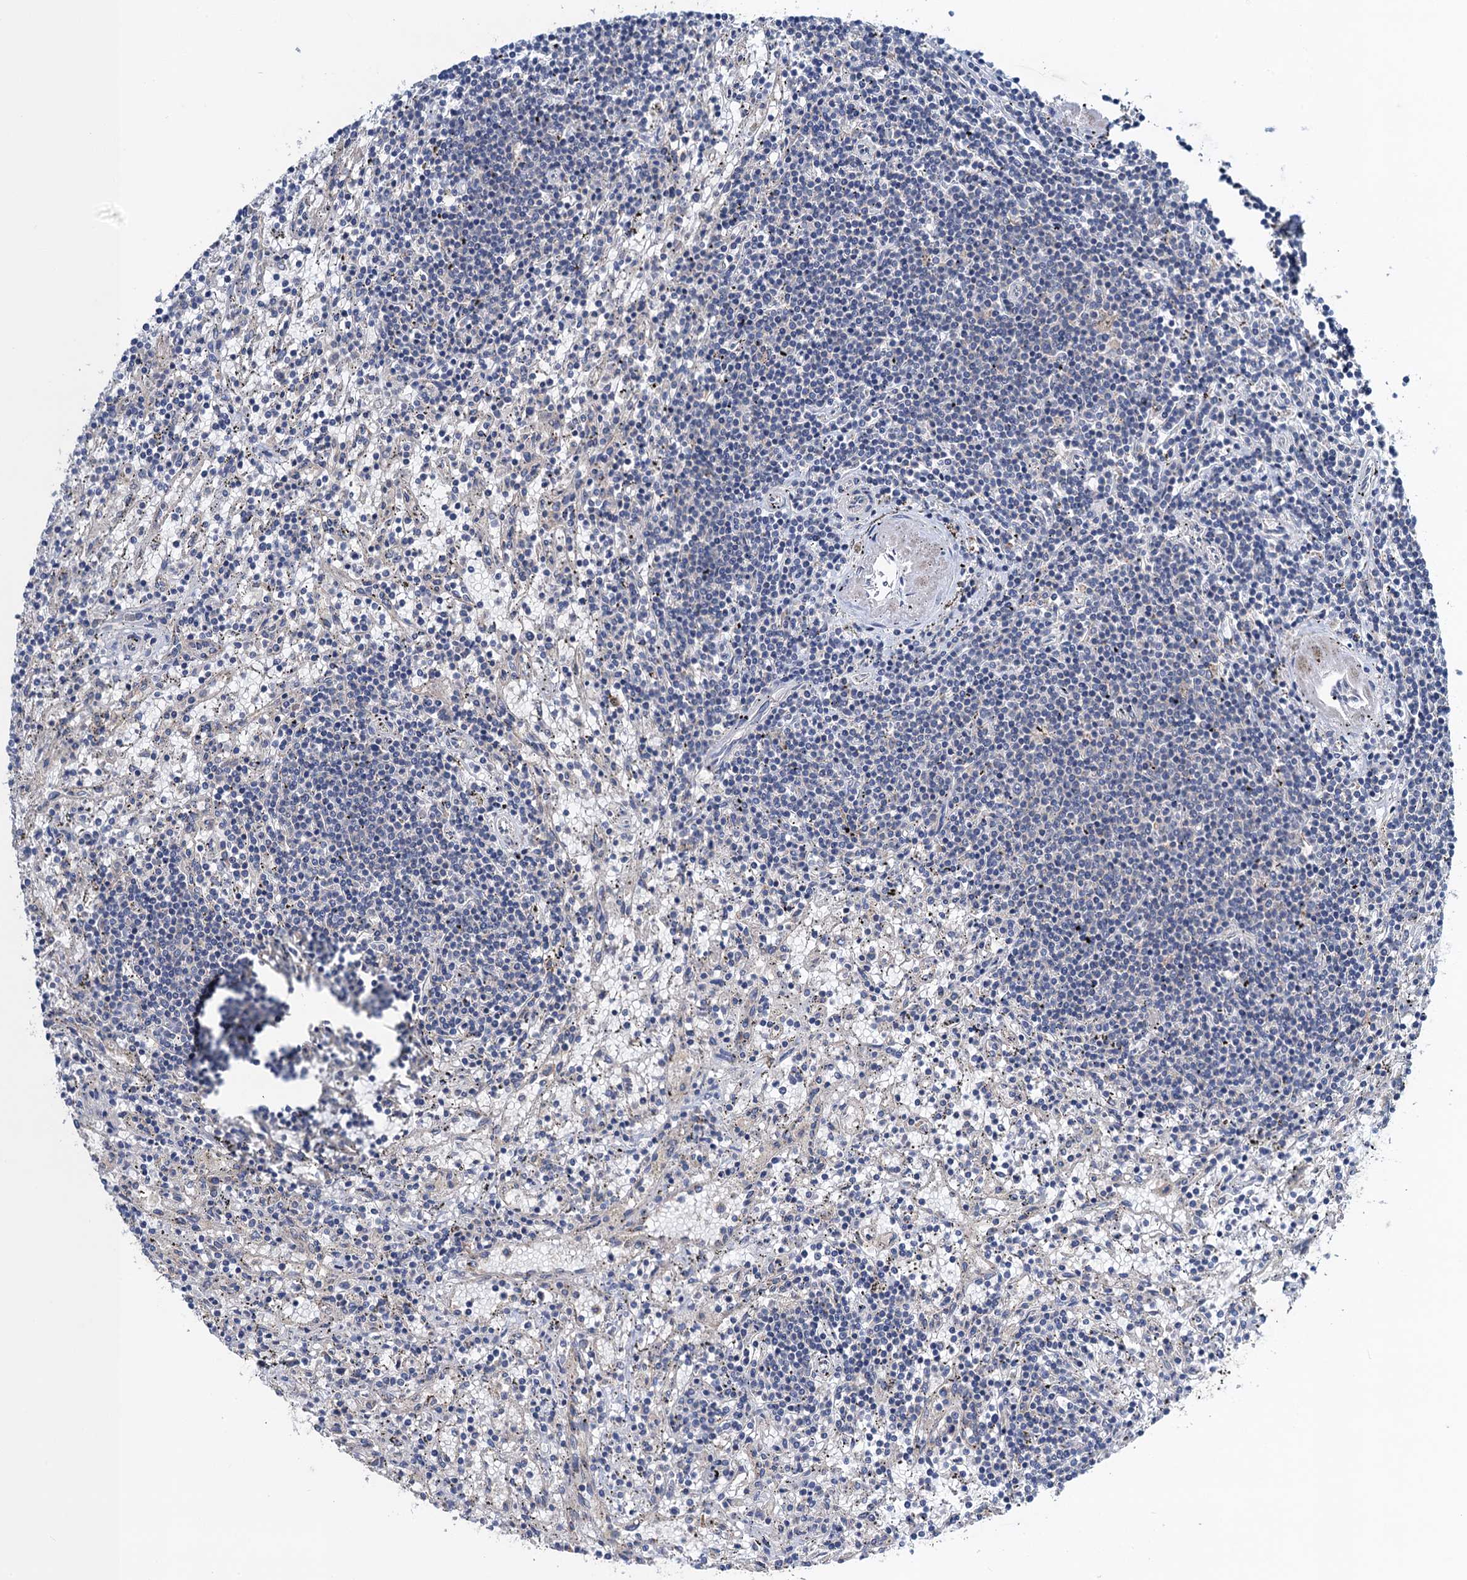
{"staining": {"intensity": "negative", "quantity": "none", "location": "none"}, "tissue": "lymphoma", "cell_type": "Tumor cells", "image_type": "cancer", "snomed": [{"axis": "morphology", "description": "Malignant lymphoma, non-Hodgkin's type, Low grade"}, {"axis": "topography", "description": "Spleen"}], "caption": "Lymphoma was stained to show a protein in brown. There is no significant expression in tumor cells.", "gene": "SNAP29", "patient": {"sex": "male", "age": 76}}